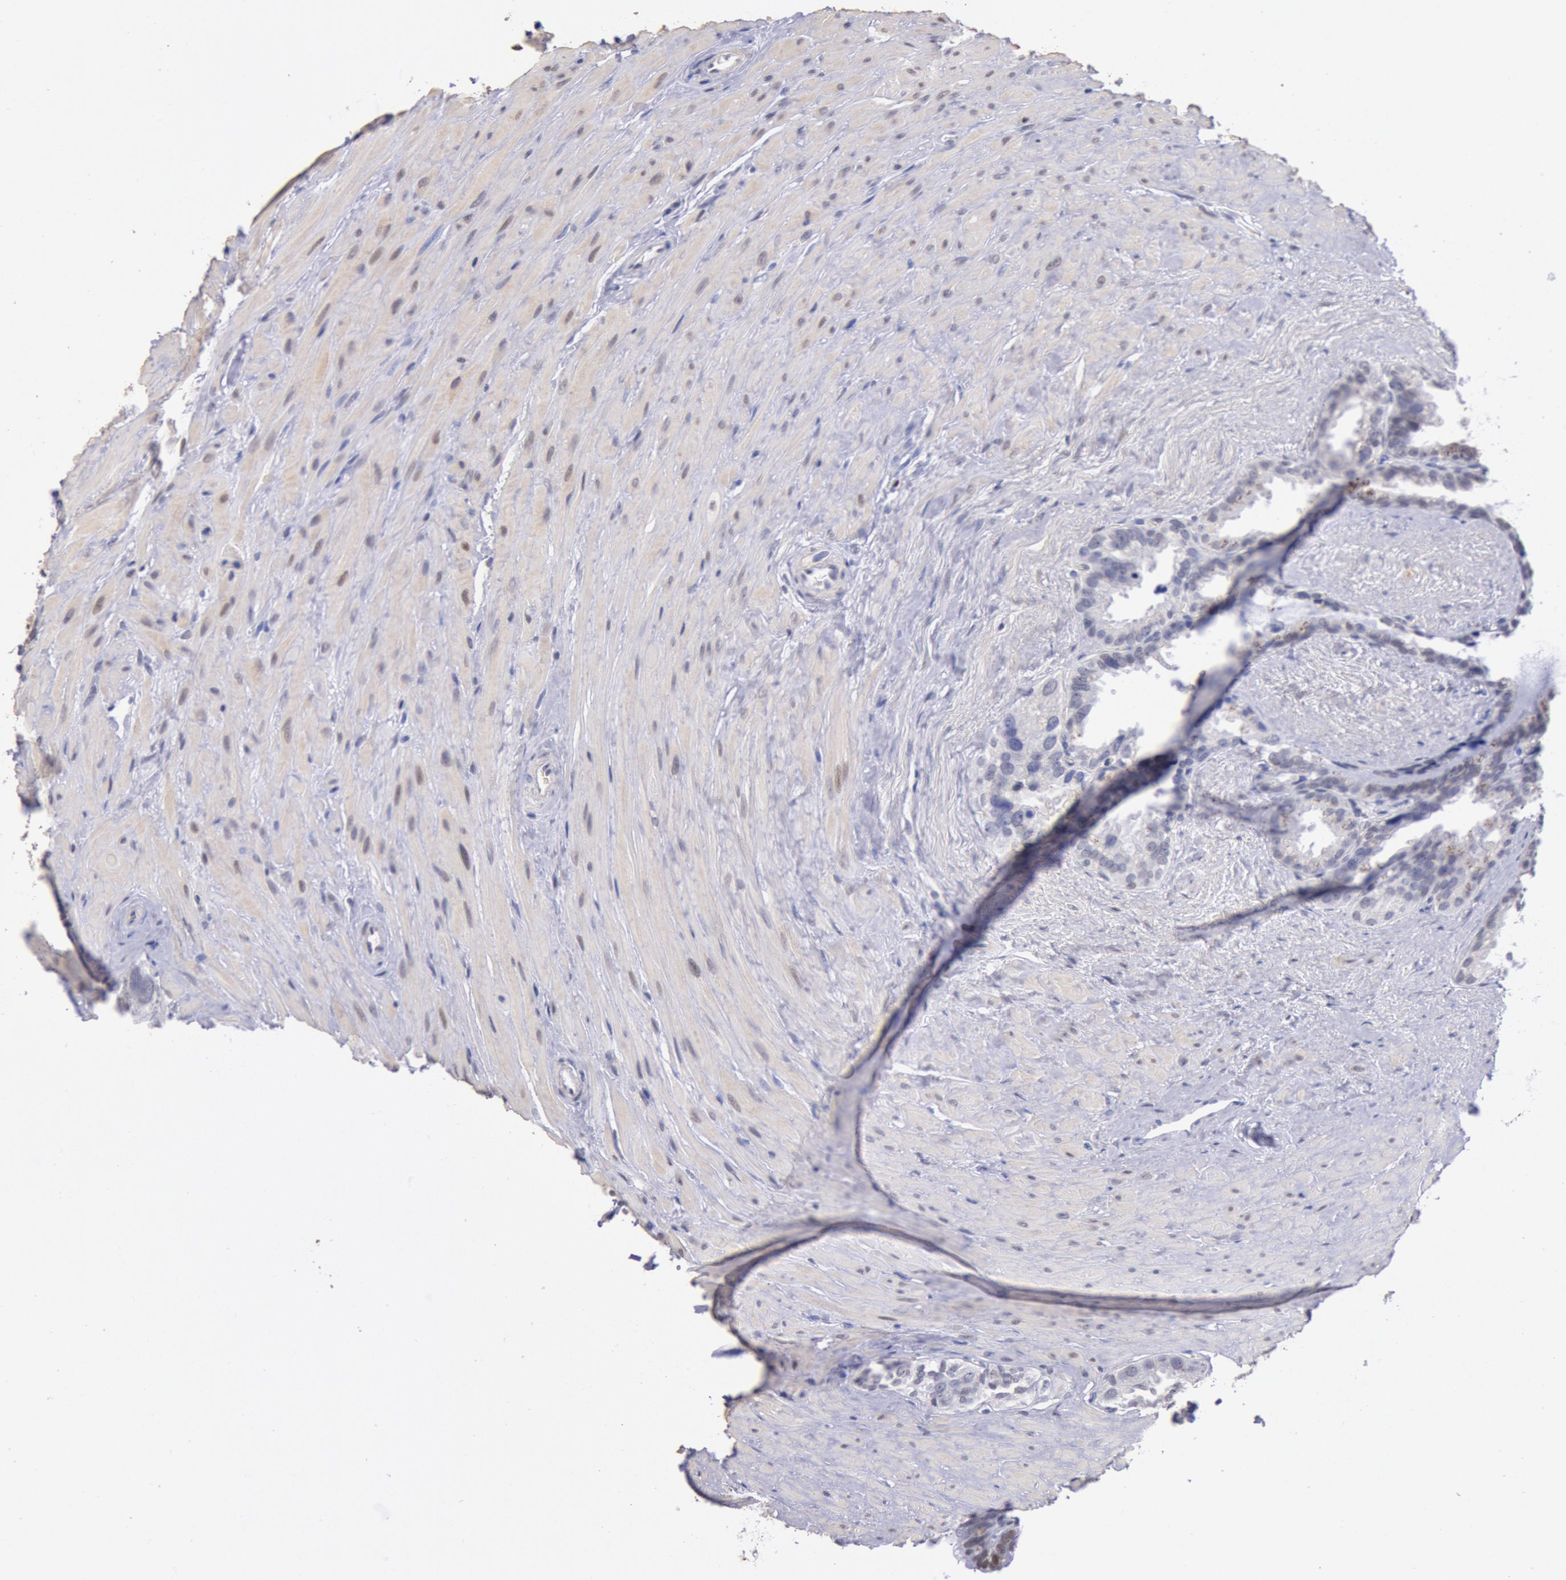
{"staining": {"intensity": "weak", "quantity": "25%-75%", "location": "nuclear"}, "tissue": "seminal vesicle", "cell_type": "Glandular cells", "image_type": "normal", "snomed": [{"axis": "morphology", "description": "Normal tissue, NOS"}, {"axis": "topography", "description": "Prostate"}, {"axis": "topography", "description": "Seminal veicle"}], "caption": "A brown stain highlights weak nuclear positivity of a protein in glandular cells of unremarkable seminal vesicle. (DAB = brown stain, brightfield microscopy at high magnification).", "gene": "MYH6", "patient": {"sex": "male", "age": 63}}